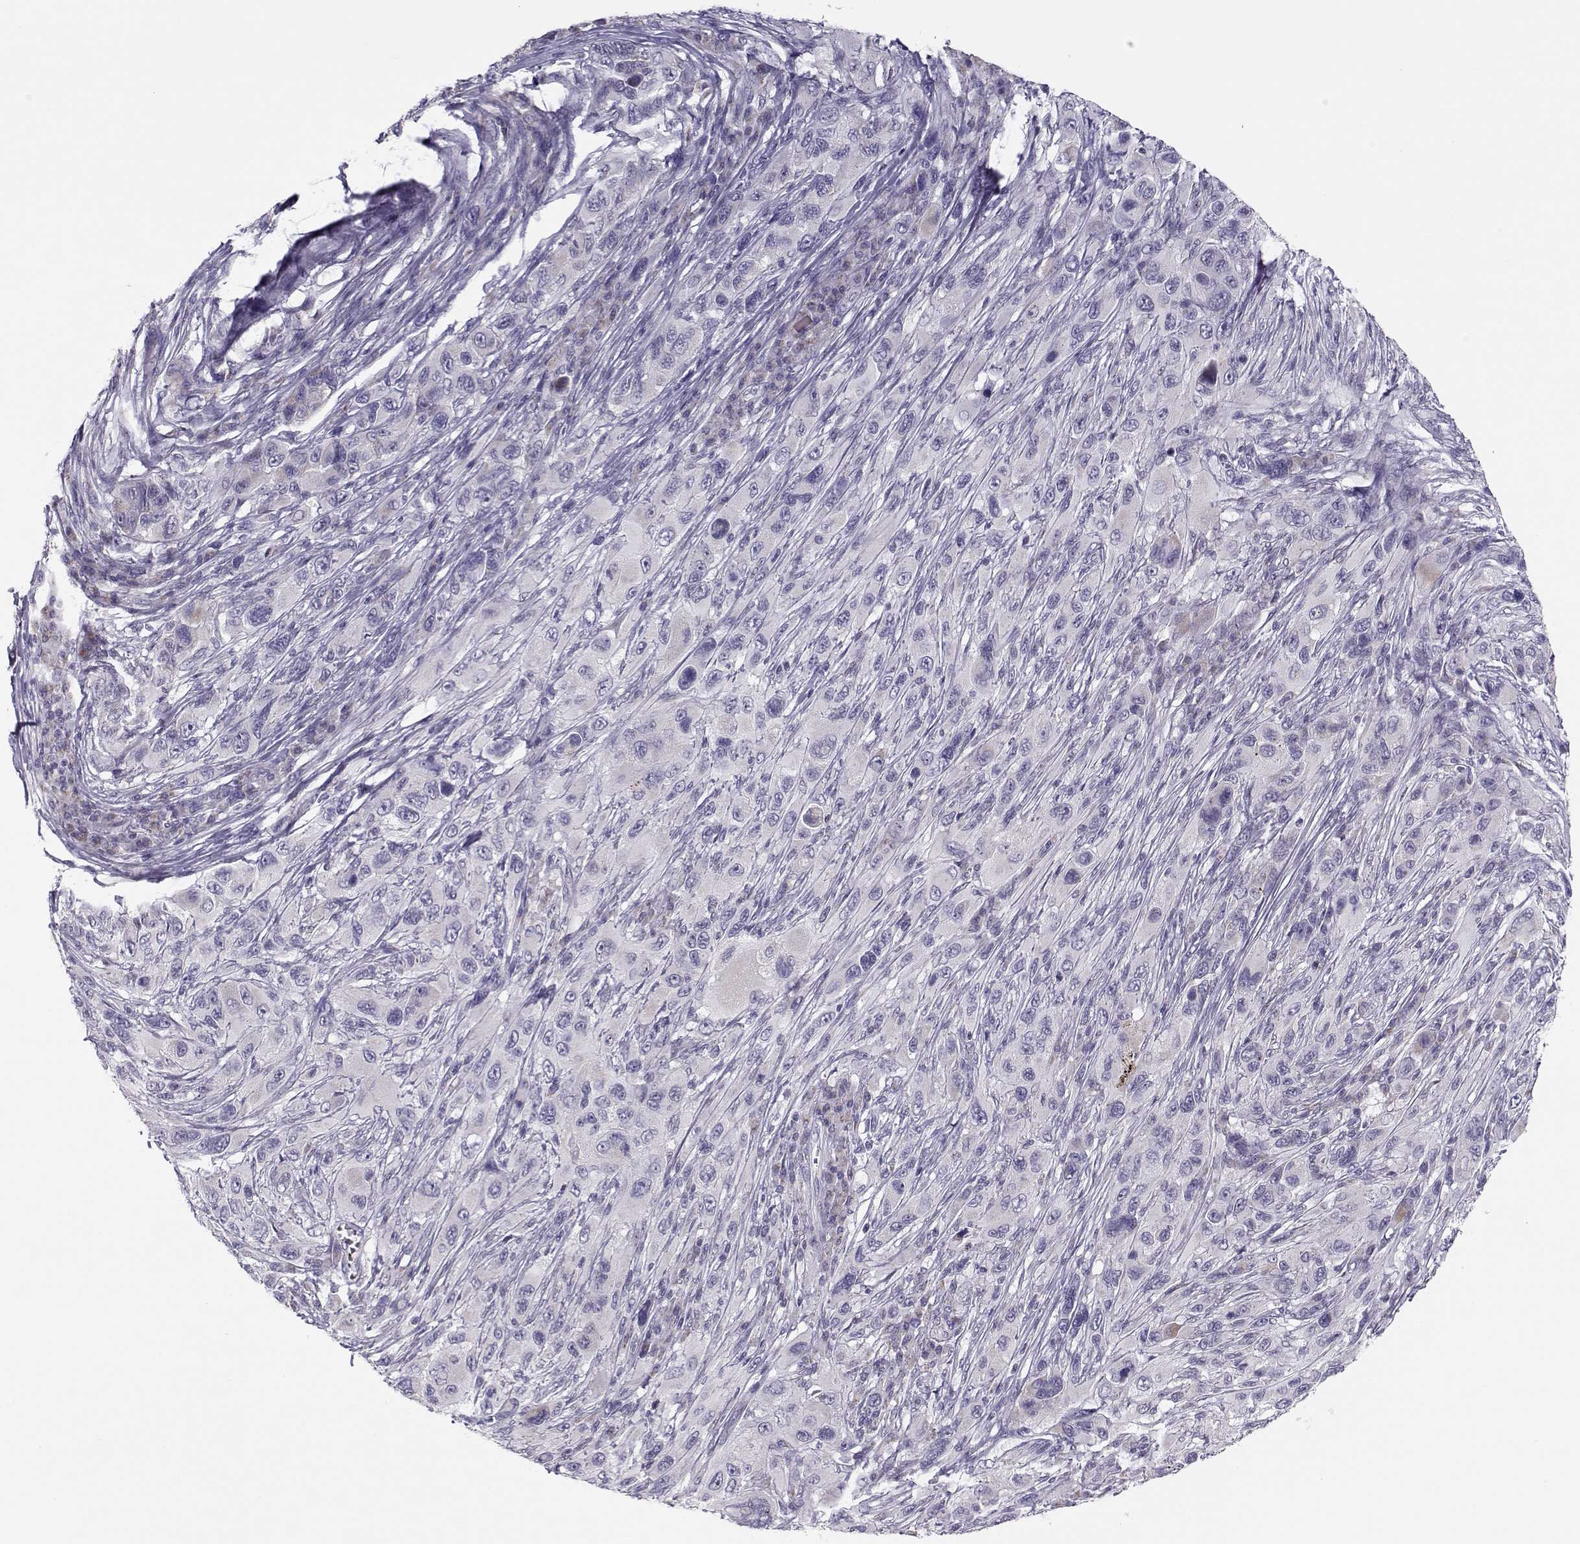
{"staining": {"intensity": "negative", "quantity": "none", "location": "none"}, "tissue": "melanoma", "cell_type": "Tumor cells", "image_type": "cancer", "snomed": [{"axis": "morphology", "description": "Malignant melanoma, NOS"}, {"axis": "topography", "description": "Skin"}], "caption": "Immunohistochemistry image of neoplastic tissue: melanoma stained with DAB shows no significant protein staining in tumor cells.", "gene": "KLF17", "patient": {"sex": "male", "age": 53}}